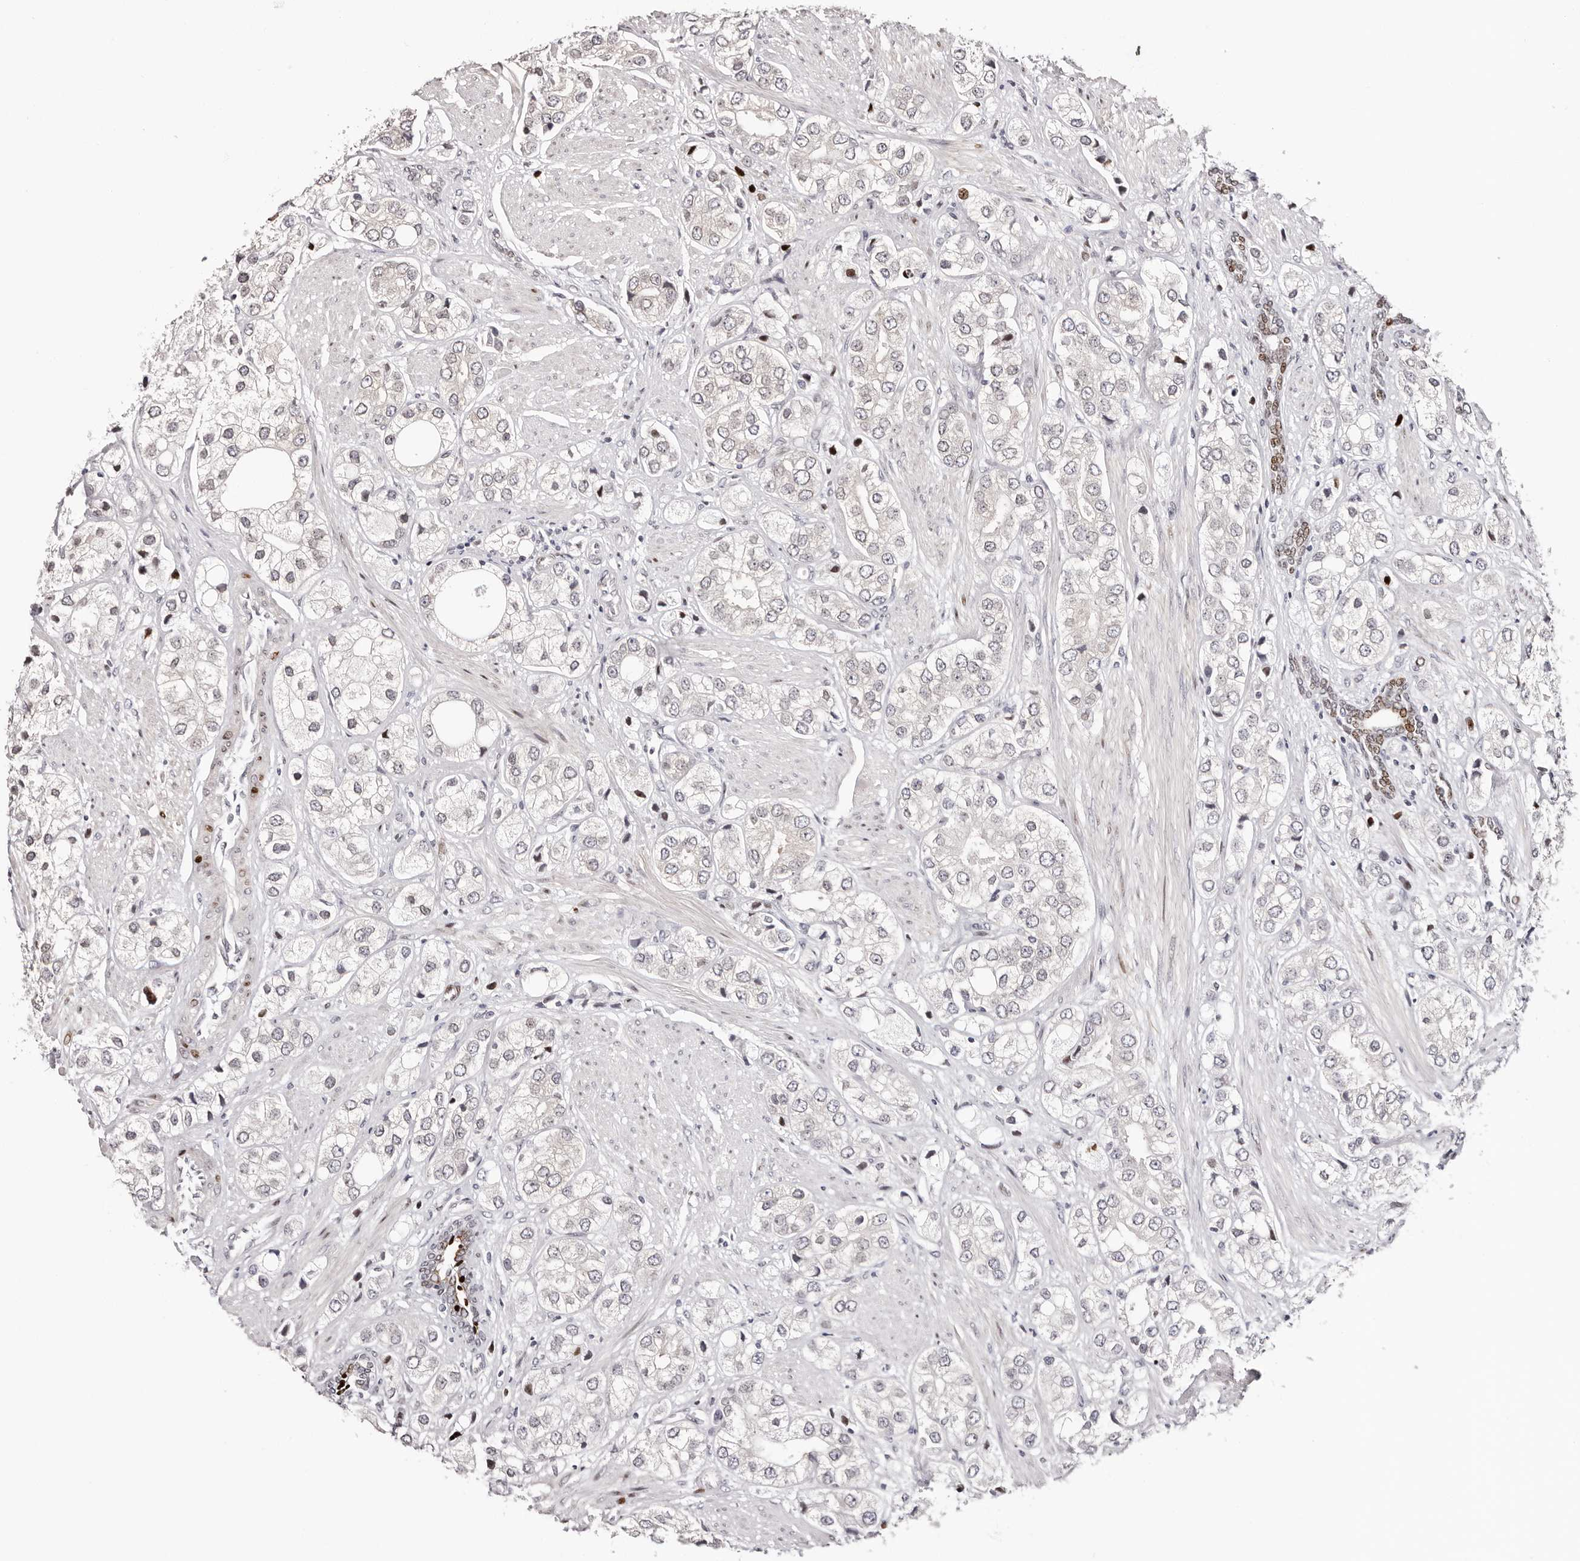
{"staining": {"intensity": "weak", "quantity": "<25%", "location": "nuclear"}, "tissue": "prostate cancer", "cell_type": "Tumor cells", "image_type": "cancer", "snomed": [{"axis": "morphology", "description": "Adenocarcinoma, High grade"}, {"axis": "topography", "description": "Prostate"}], "caption": "A histopathology image of prostate cancer stained for a protein demonstrates no brown staining in tumor cells.", "gene": "NUP153", "patient": {"sex": "male", "age": 50}}